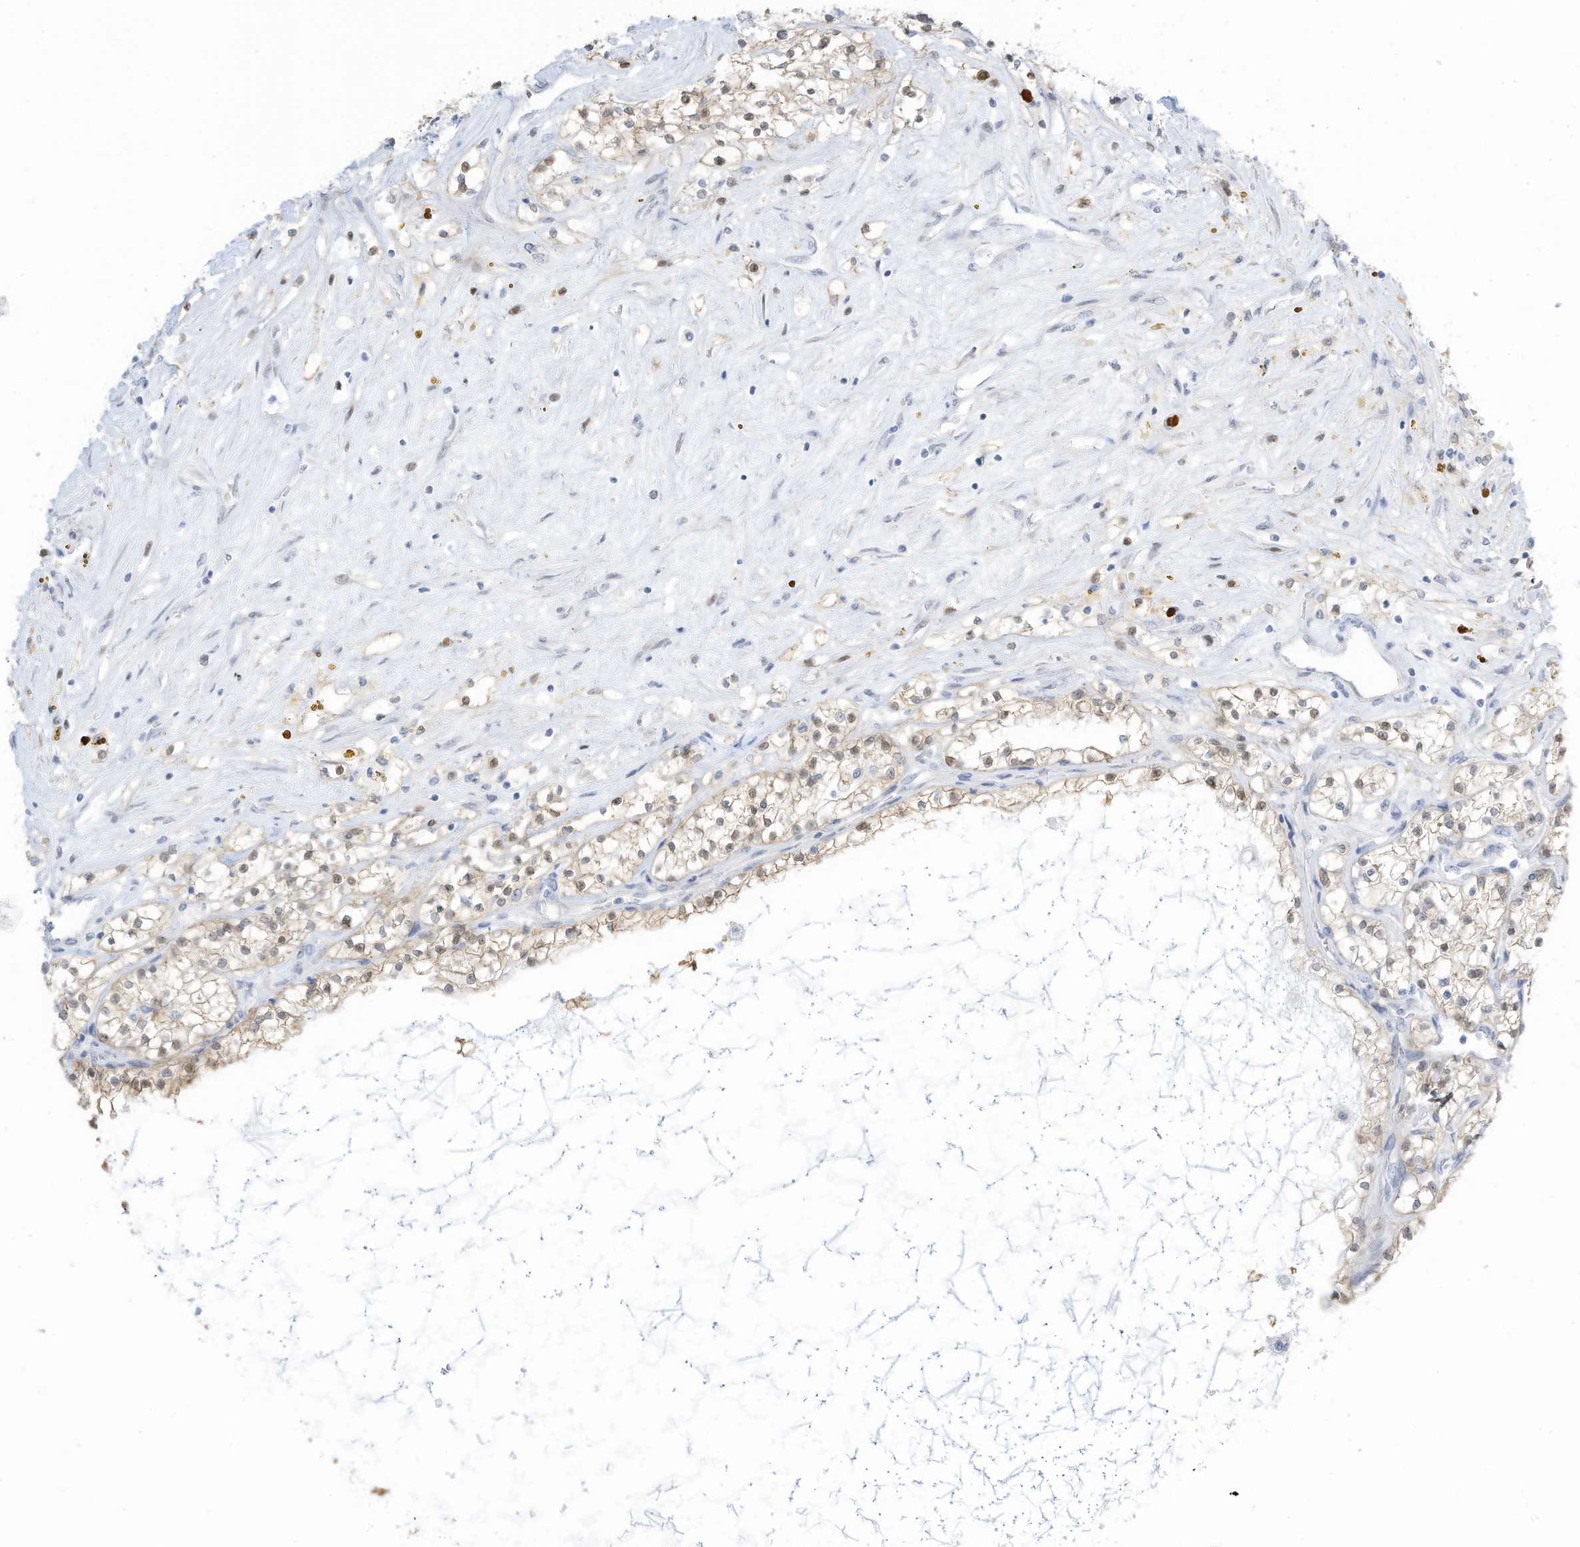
{"staining": {"intensity": "moderate", "quantity": ">75%", "location": "cytoplasmic/membranous,nuclear"}, "tissue": "renal cancer", "cell_type": "Tumor cells", "image_type": "cancer", "snomed": [{"axis": "morphology", "description": "Normal tissue, NOS"}, {"axis": "morphology", "description": "Adenocarcinoma, NOS"}, {"axis": "topography", "description": "Kidney"}], "caption": "Immunohistochemical staining of adenocarcinoma (renal) demonstrates moderate cytoplasmic/membranous and nuclear protein positivity in about >75% of tumor cells. The protein is stained brown, and the nuclei are stained in blue (DAB (3,3'-diaminobenzidine) IHC with brightfield microscopy, high magnification).", "gene": "ASPRV1", "patient": {"sex": "male", "age": 68}}